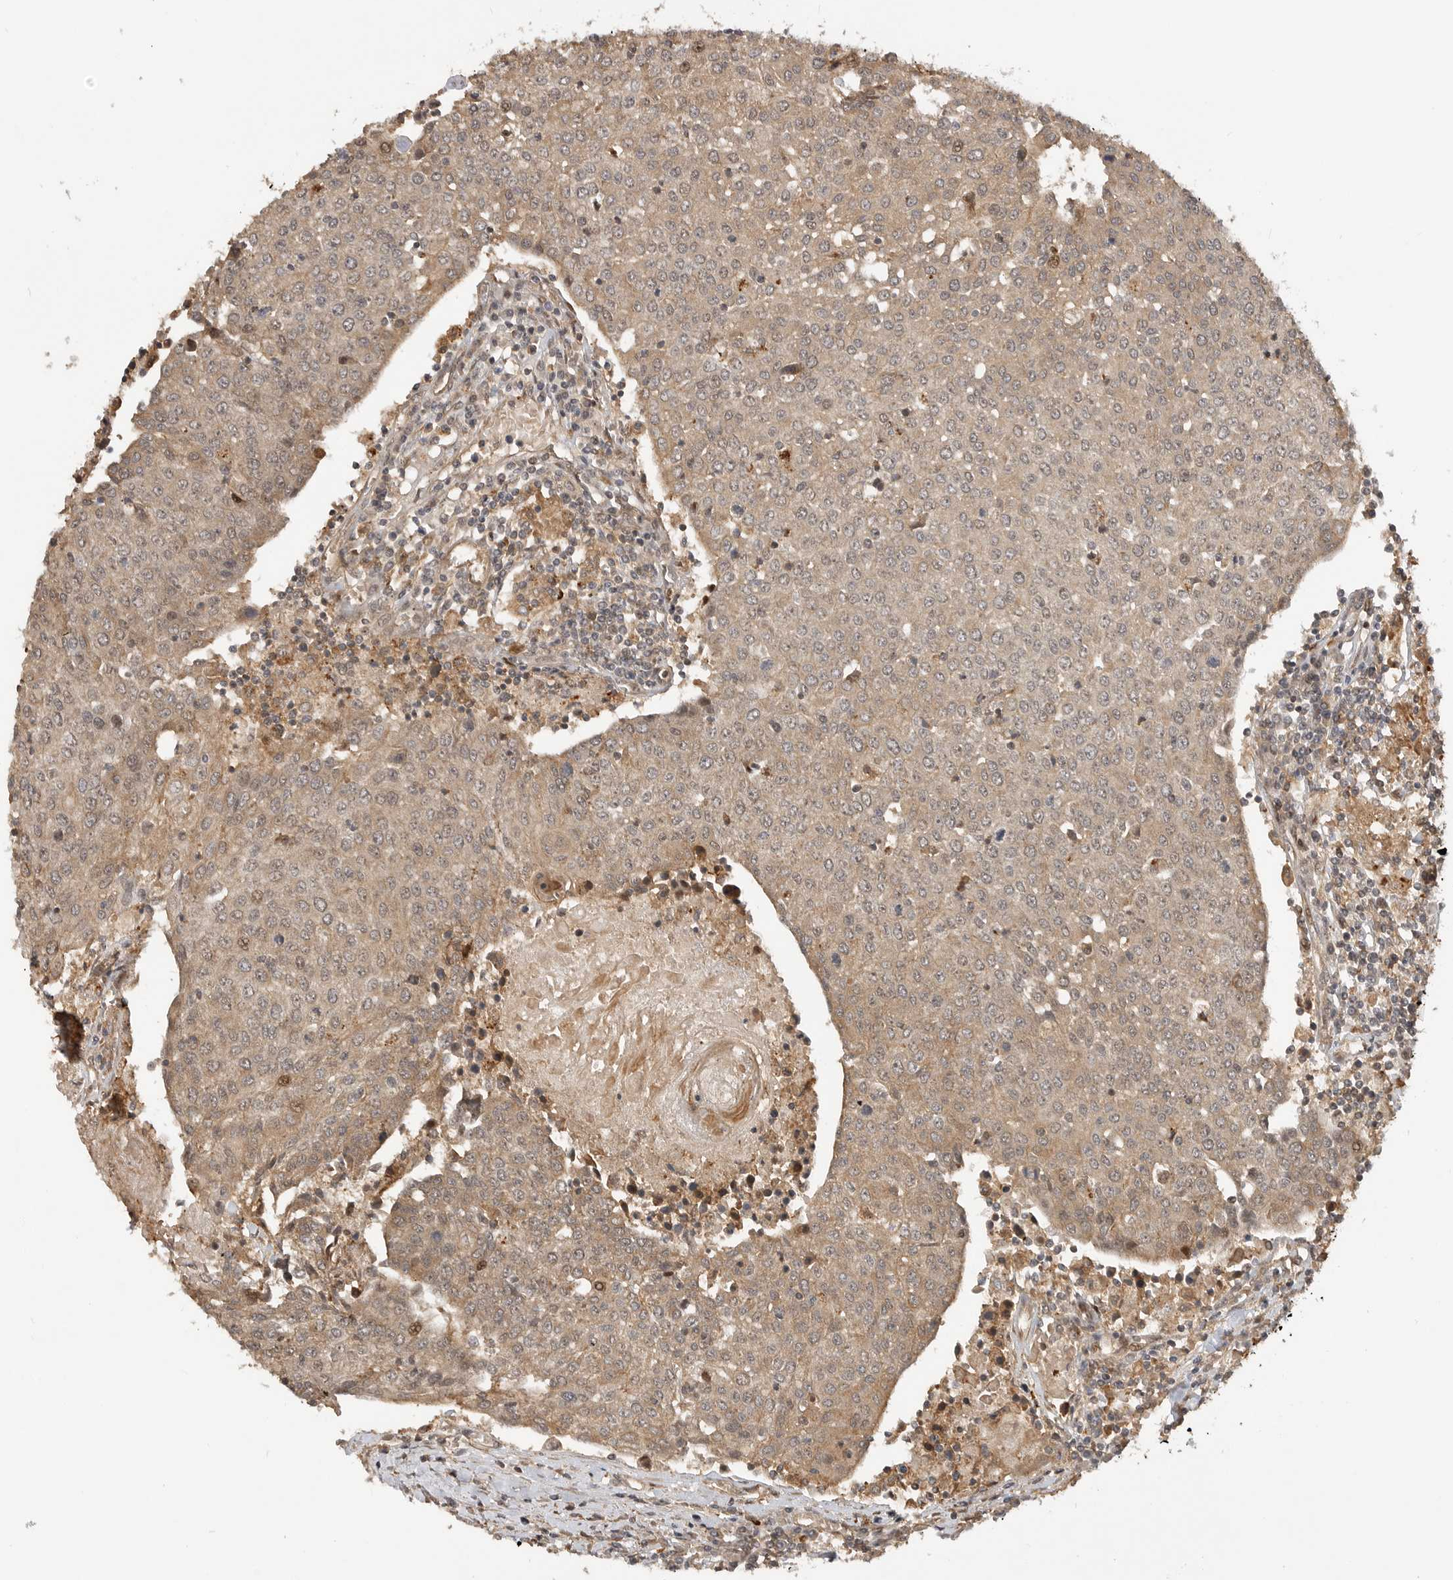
{"staining": {"intensity": "weak", "quantity": ">75%", "location": "cytoplasmic/membranous"}, "tissue": "urothelial cancer", "cell_type": "Tumor cells", "image_type": "cancer", "snomed": [{"axis": "morphology", "description": "Urothelial carcinoma, High grade"}, {"axis": "topography", "description": "Urinary bladder"}], "caption": "IHC of urothelial carcinoma (high-grade) reveals low levels of weak cytoplasmic/membranous positivity in about >75% of tumor cells. (IHC, brightfield microscopy, high magnification).", "gene": "ADPRS", "patient": {"sex": "female", "age": 85}}